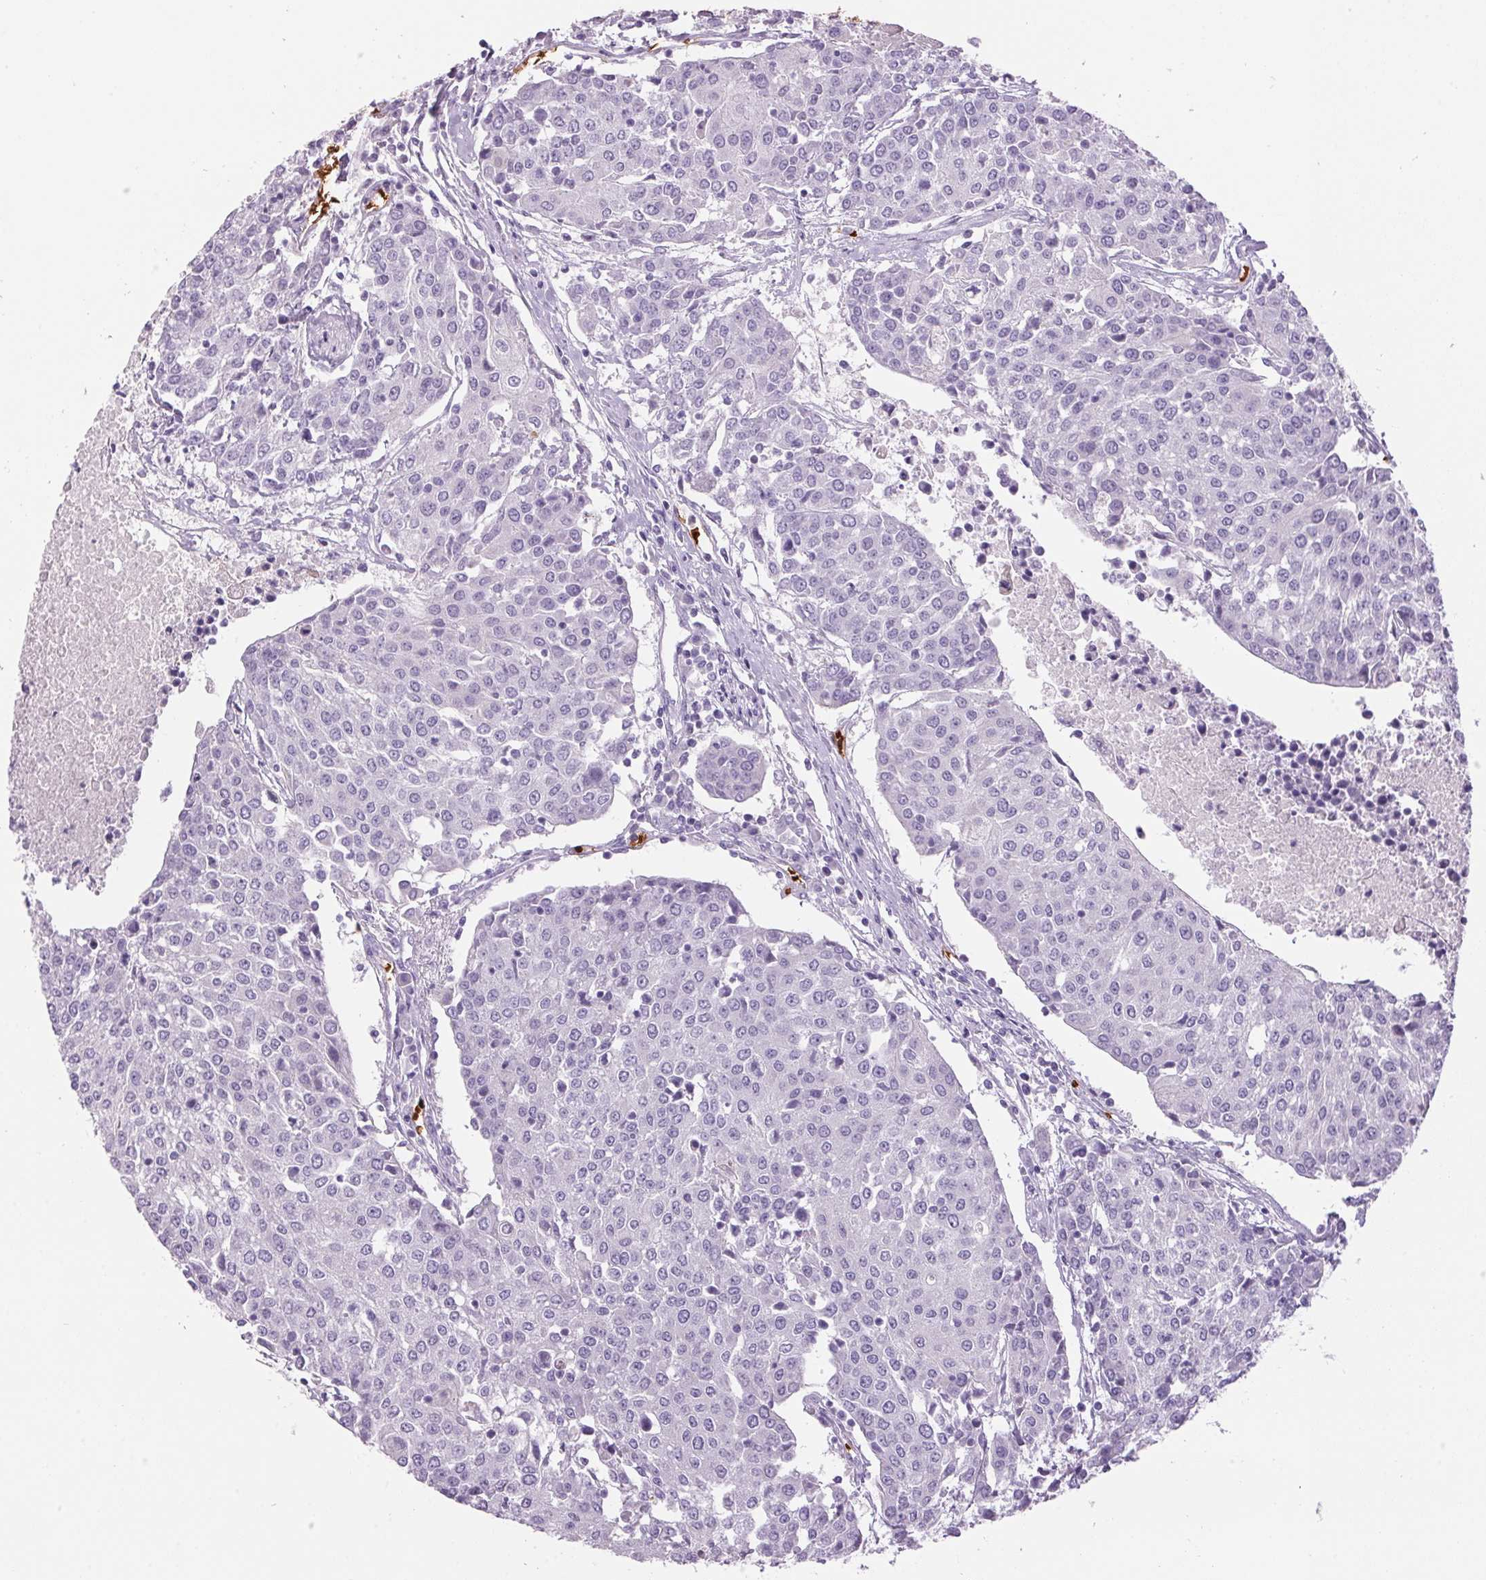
{"staining": {"intensity": "negative", "quantity": "none", "location": "none"}, "tissue": "urothelial cancer", "cell_type": "Tumor cells", "image_type": "cancer", "snomed": [{"axis": "morphology", "description": "Urothelial carcinoma, High grade"}, {"axis": "topography", "description": "Urinary bladder"}], "caption": "This is an immunohistochemistry (IHC) micrograph of human high-grade urothelial carcinoma. There is no staining in tumor cells.", "gene": "HBQ1", "patient": {"sex": "female", "age": 85}}